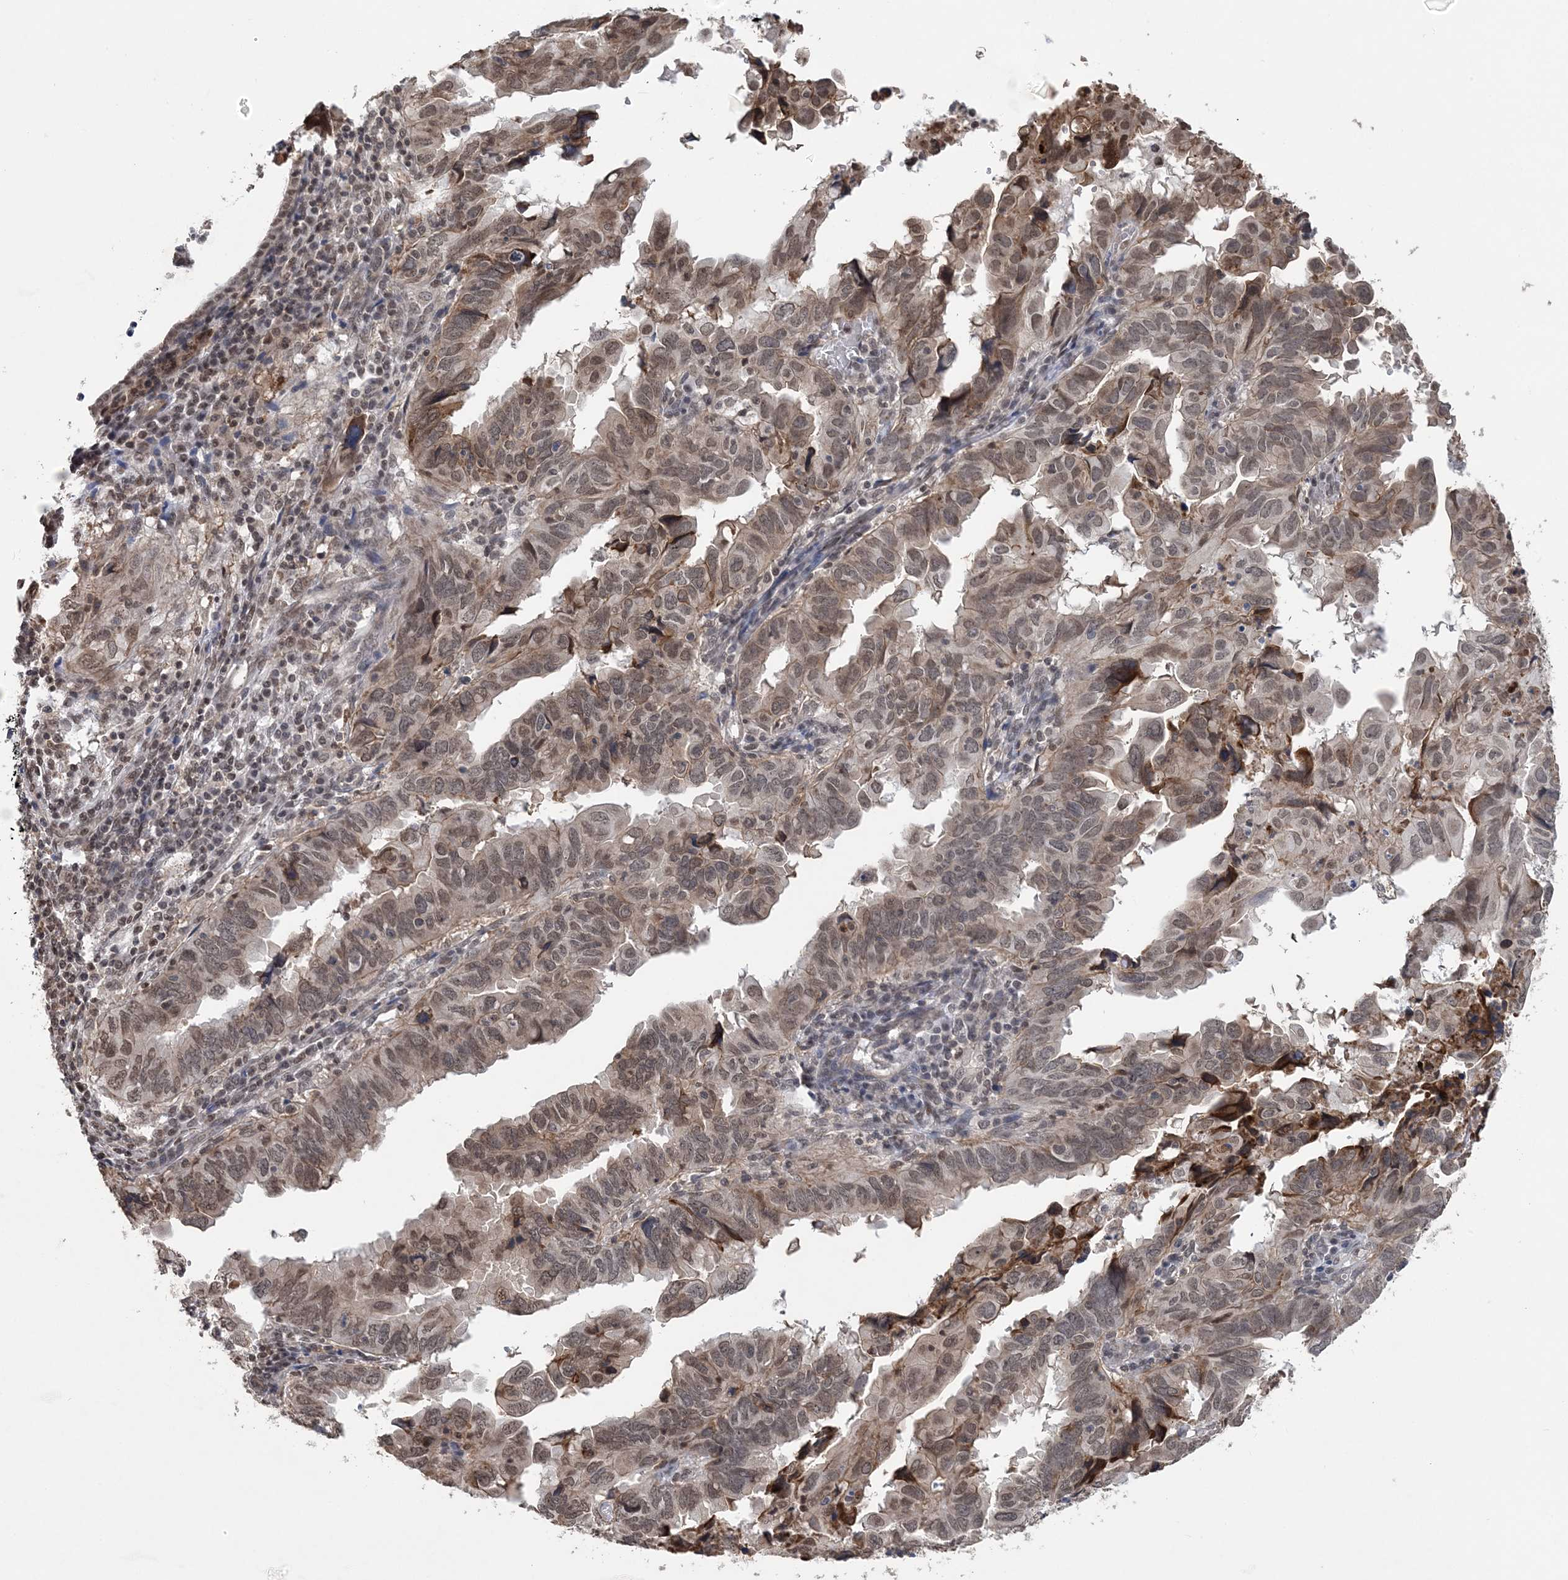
{"staining": {"intensity": "moderate", "quantity": ">75%", "location": "nuclear"}, "tissue": "endometrial cancer", "cell_type": "Tumor cells", "image_type": "cancer", "snomed": [{"axis": "morphology", "description": "Adenocarcinoma, NOS"}, {"axis": "topography", "description": "Uterus"}], "caption": "This image shows endometrial adenocarcinoma stained with immunohistochemistry to label a protein in brown. The nuclear of tumor cells show moderate positivity for the protein. Nuclei are counter-stained blue.", "gene": "CCDC152", "patient": {"sex": "female", "age": 77}}